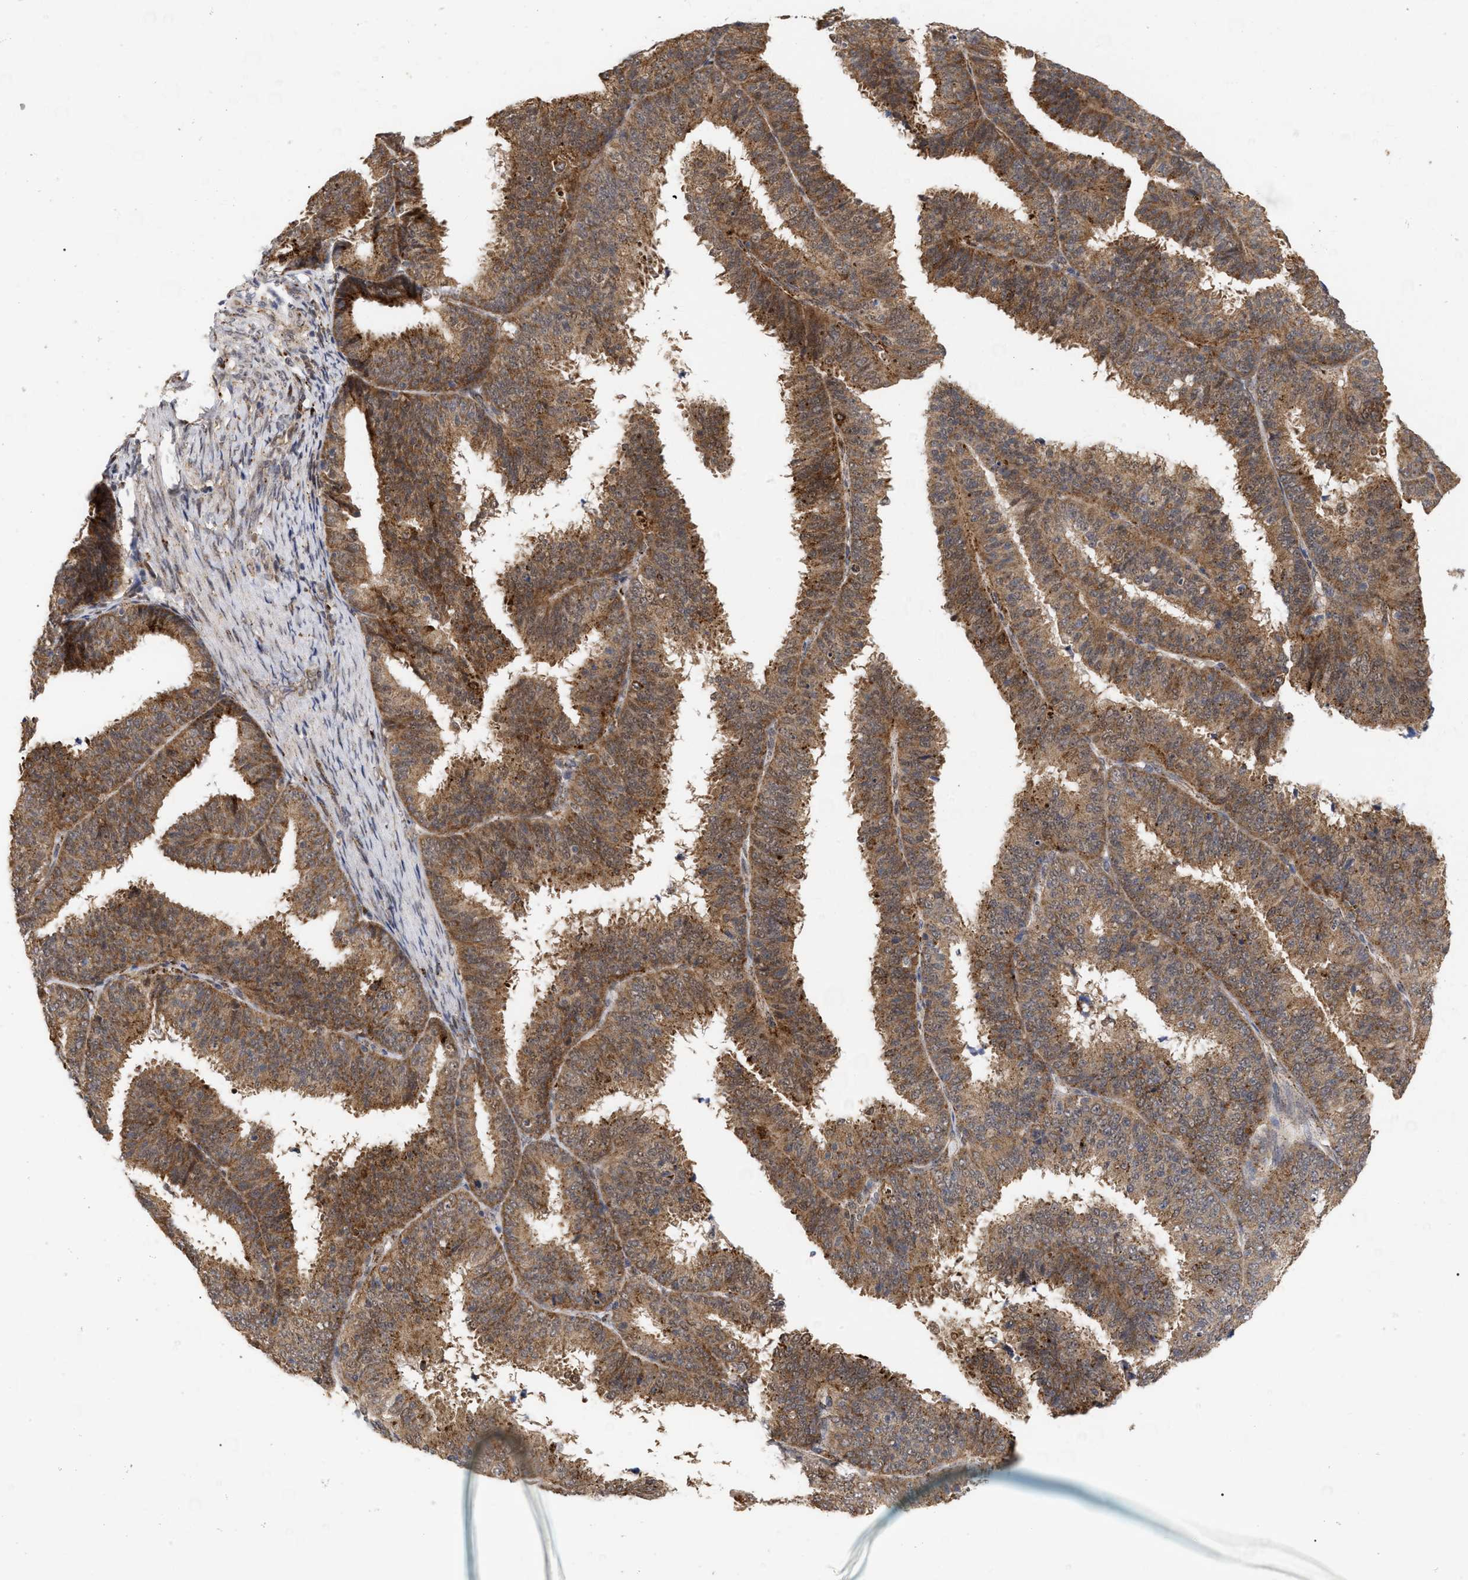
{"staining": {"intensity": "strong", "quantity": ">75%", "location": "cytoplasmic/membranous"}, "tissue": "endometrial cancer", "cell_type": "Tumor cells", "image_type": "cancer", "snomed": [{"axis": "morphology", "description": "Adenocarcinoma, NOS"}, {"axis": "topography", "description": "Endometrium"}], "caption": "A high-resolution image shows IHC staining of endometrial cancer, which displays strong cytoplasmic/membranous staining in about >75% of tumor cells. The staining was performed using DAB, with brown indicating positive protein expression. Nuclei are stained blue with hematoxylin.", "gene": "UPF1", "patient": {"sex": "female", "age": 70}}